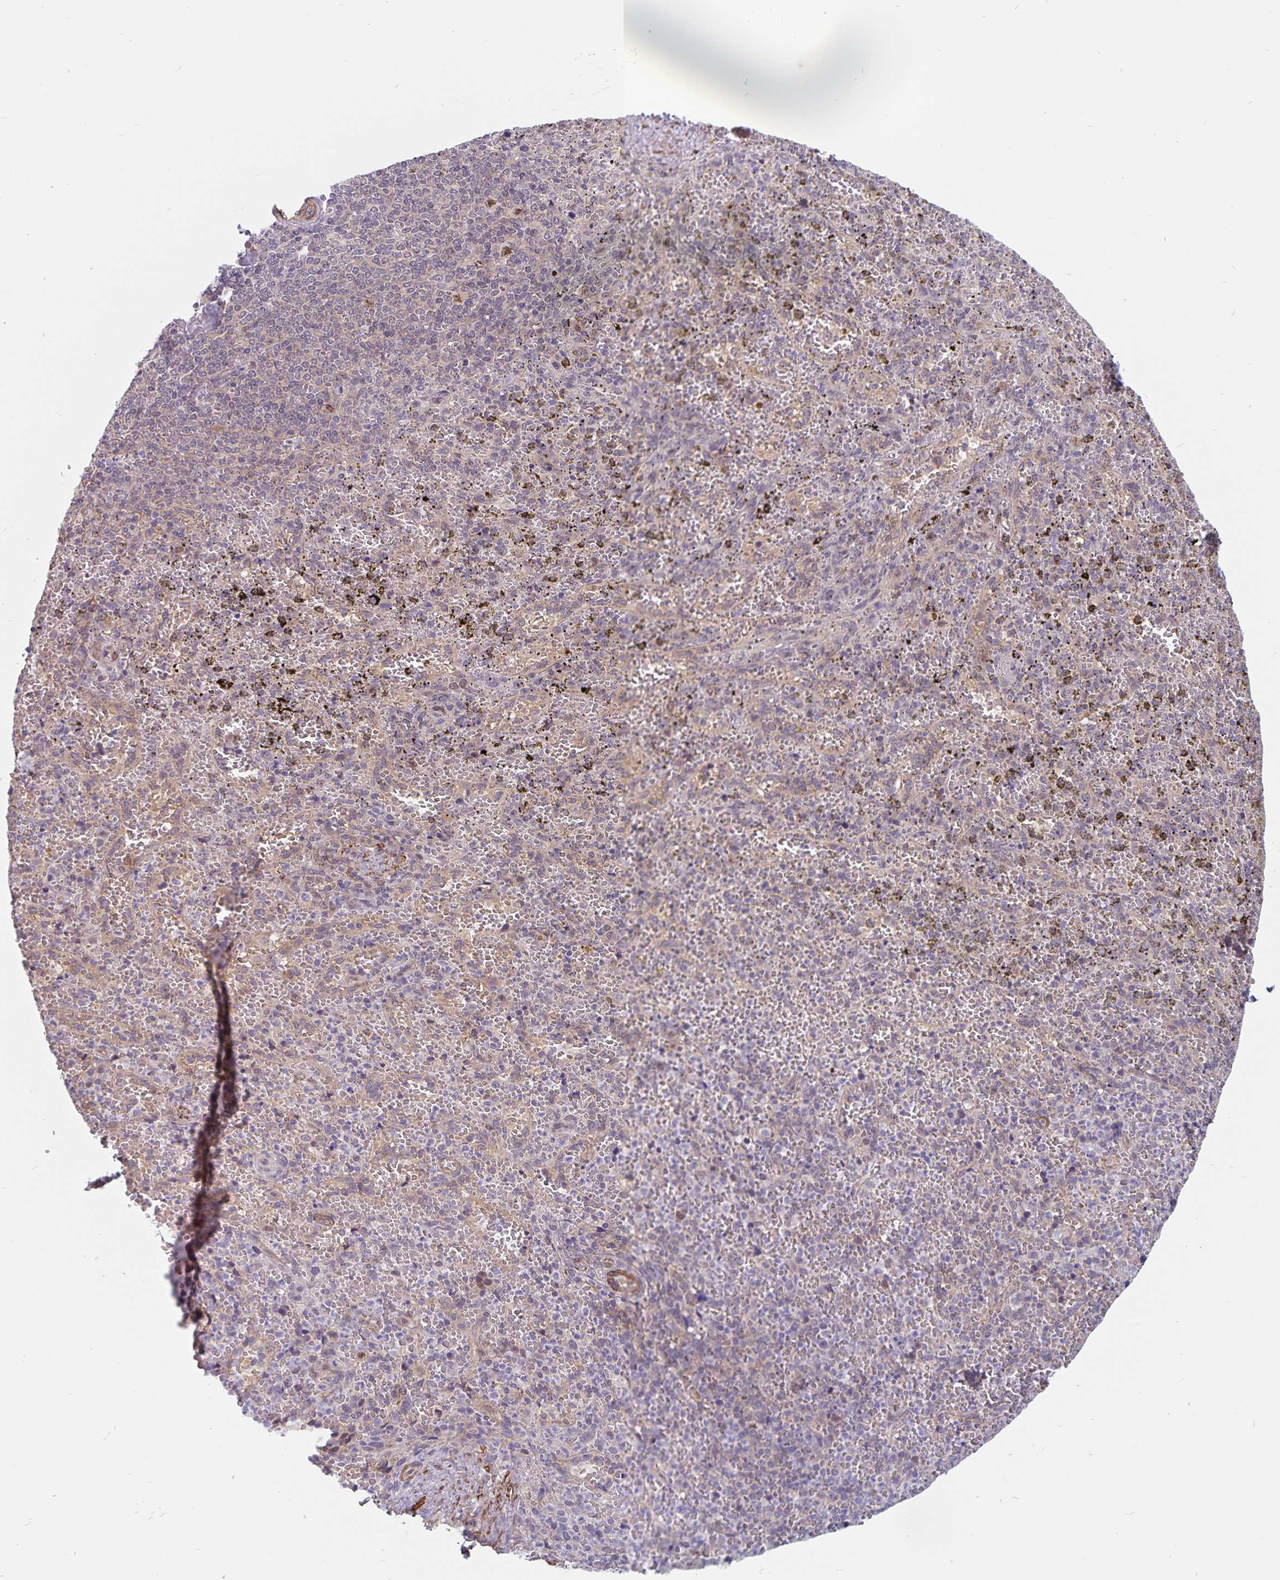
{"staining": {"intensity": "negative", "quantity": "none", "location": "none"}, "tissue": "spleen", "cell_type": "Cells in red pulp", "image_type": "normal", "snomed": [{"axis": "morphology", "description": "Normal tissue, NOS"}, {"axis": "topography", "description": "Spleen"}], "caption": "IHC histopathology image of normal human spleen stained for a protein (brown), which exhibits no positivity in cells in red pulp. Nuclei are stained in blue.", "gene": "BAG6", "patient": {"sex": "female", "age": 50}}